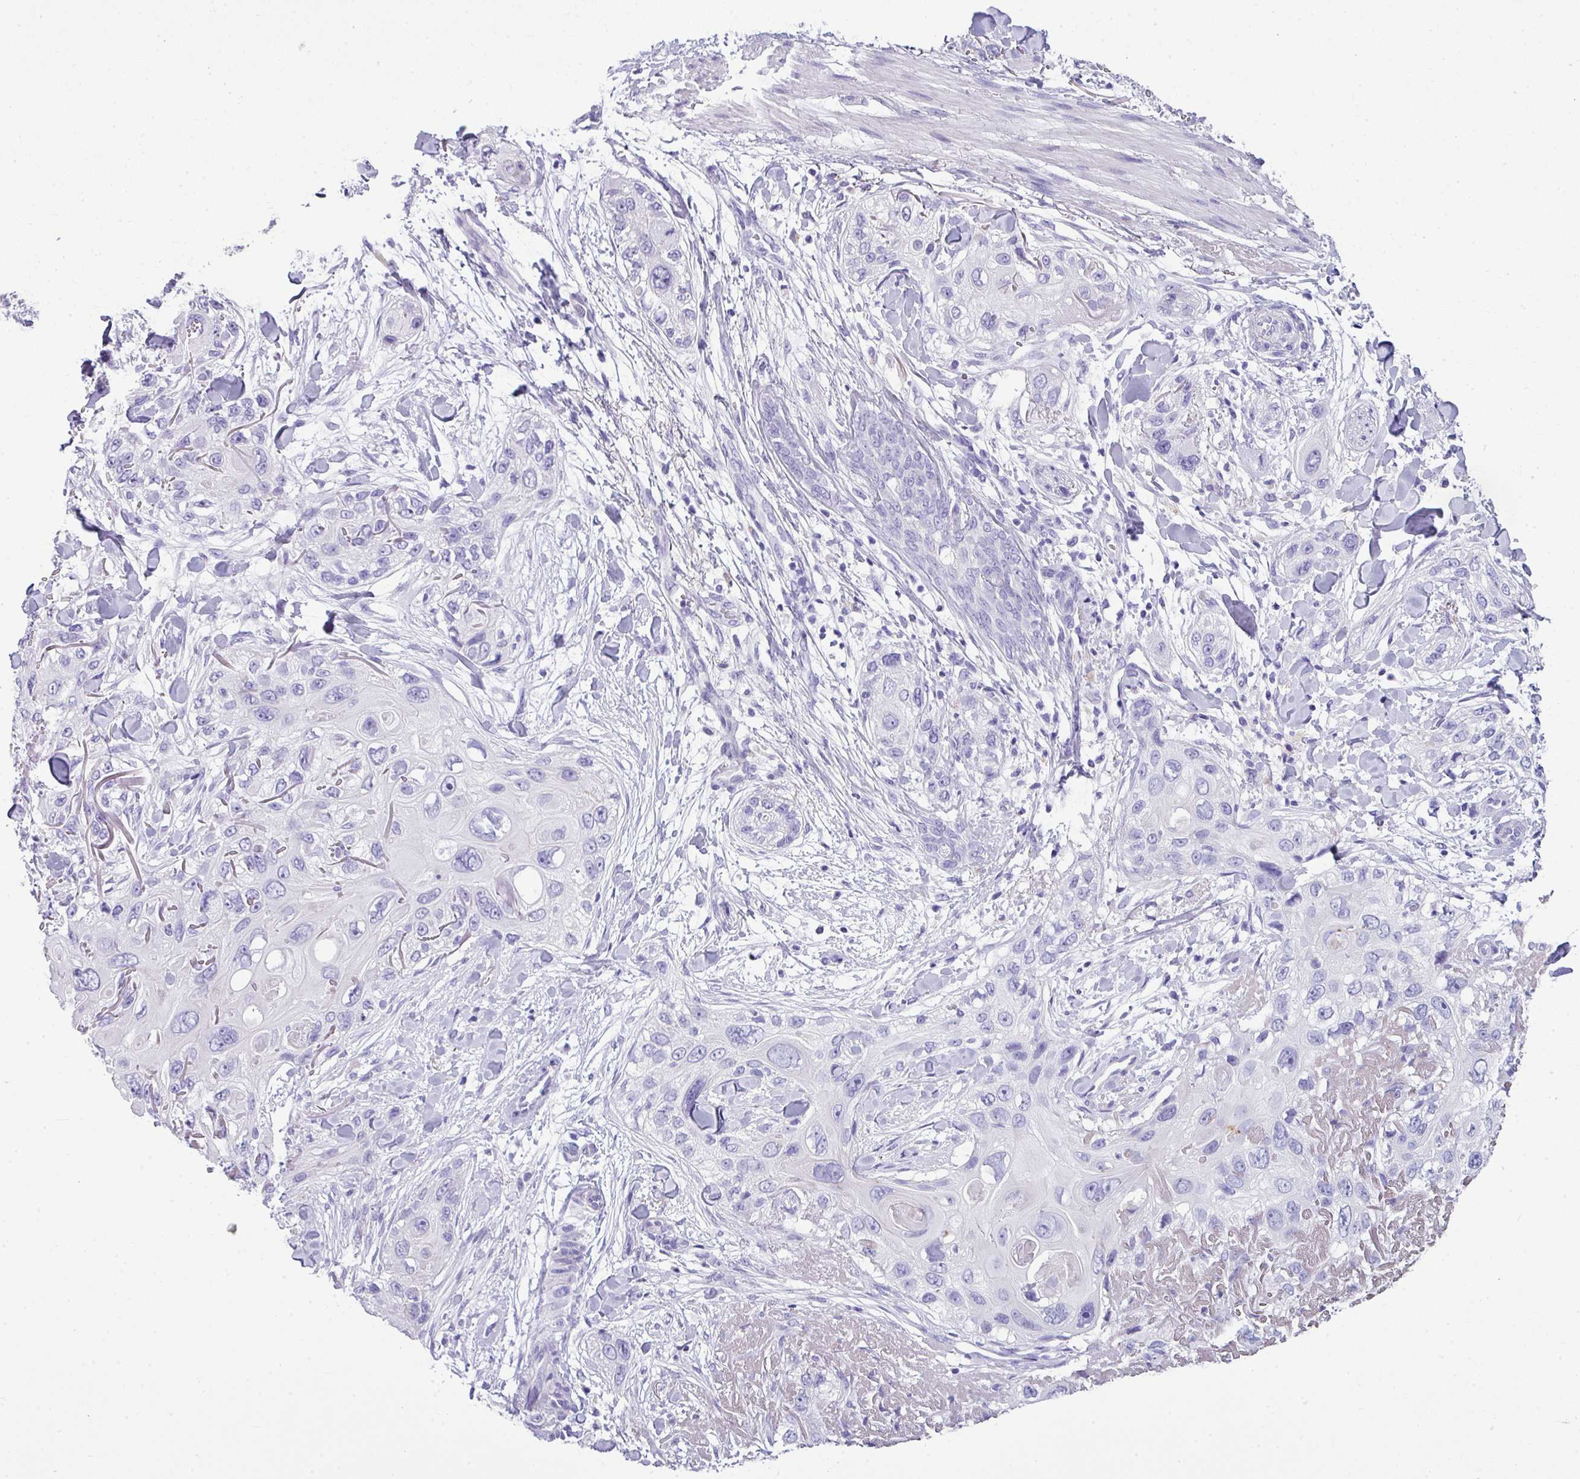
{"staining": {"intensity": "negative", "quantity": "none", "location": "none"}, "tissue": "skin cancer", "cell_type": "Tumor cells", "image_type": "cancer", "snomed": [{"axis": "morphology", "description": "Normal tissue, NOS"}, {"axis": "morphology", "description": "Squamous cell carcinoma, NOS"}, {"axis": "topography", "description": "Skin"}], "caption": "Image shows no protein staining in tumor cells of skin cancer tissue.", "gene": "ZNF568", "patient": {"sex": "male", "age": 72}}